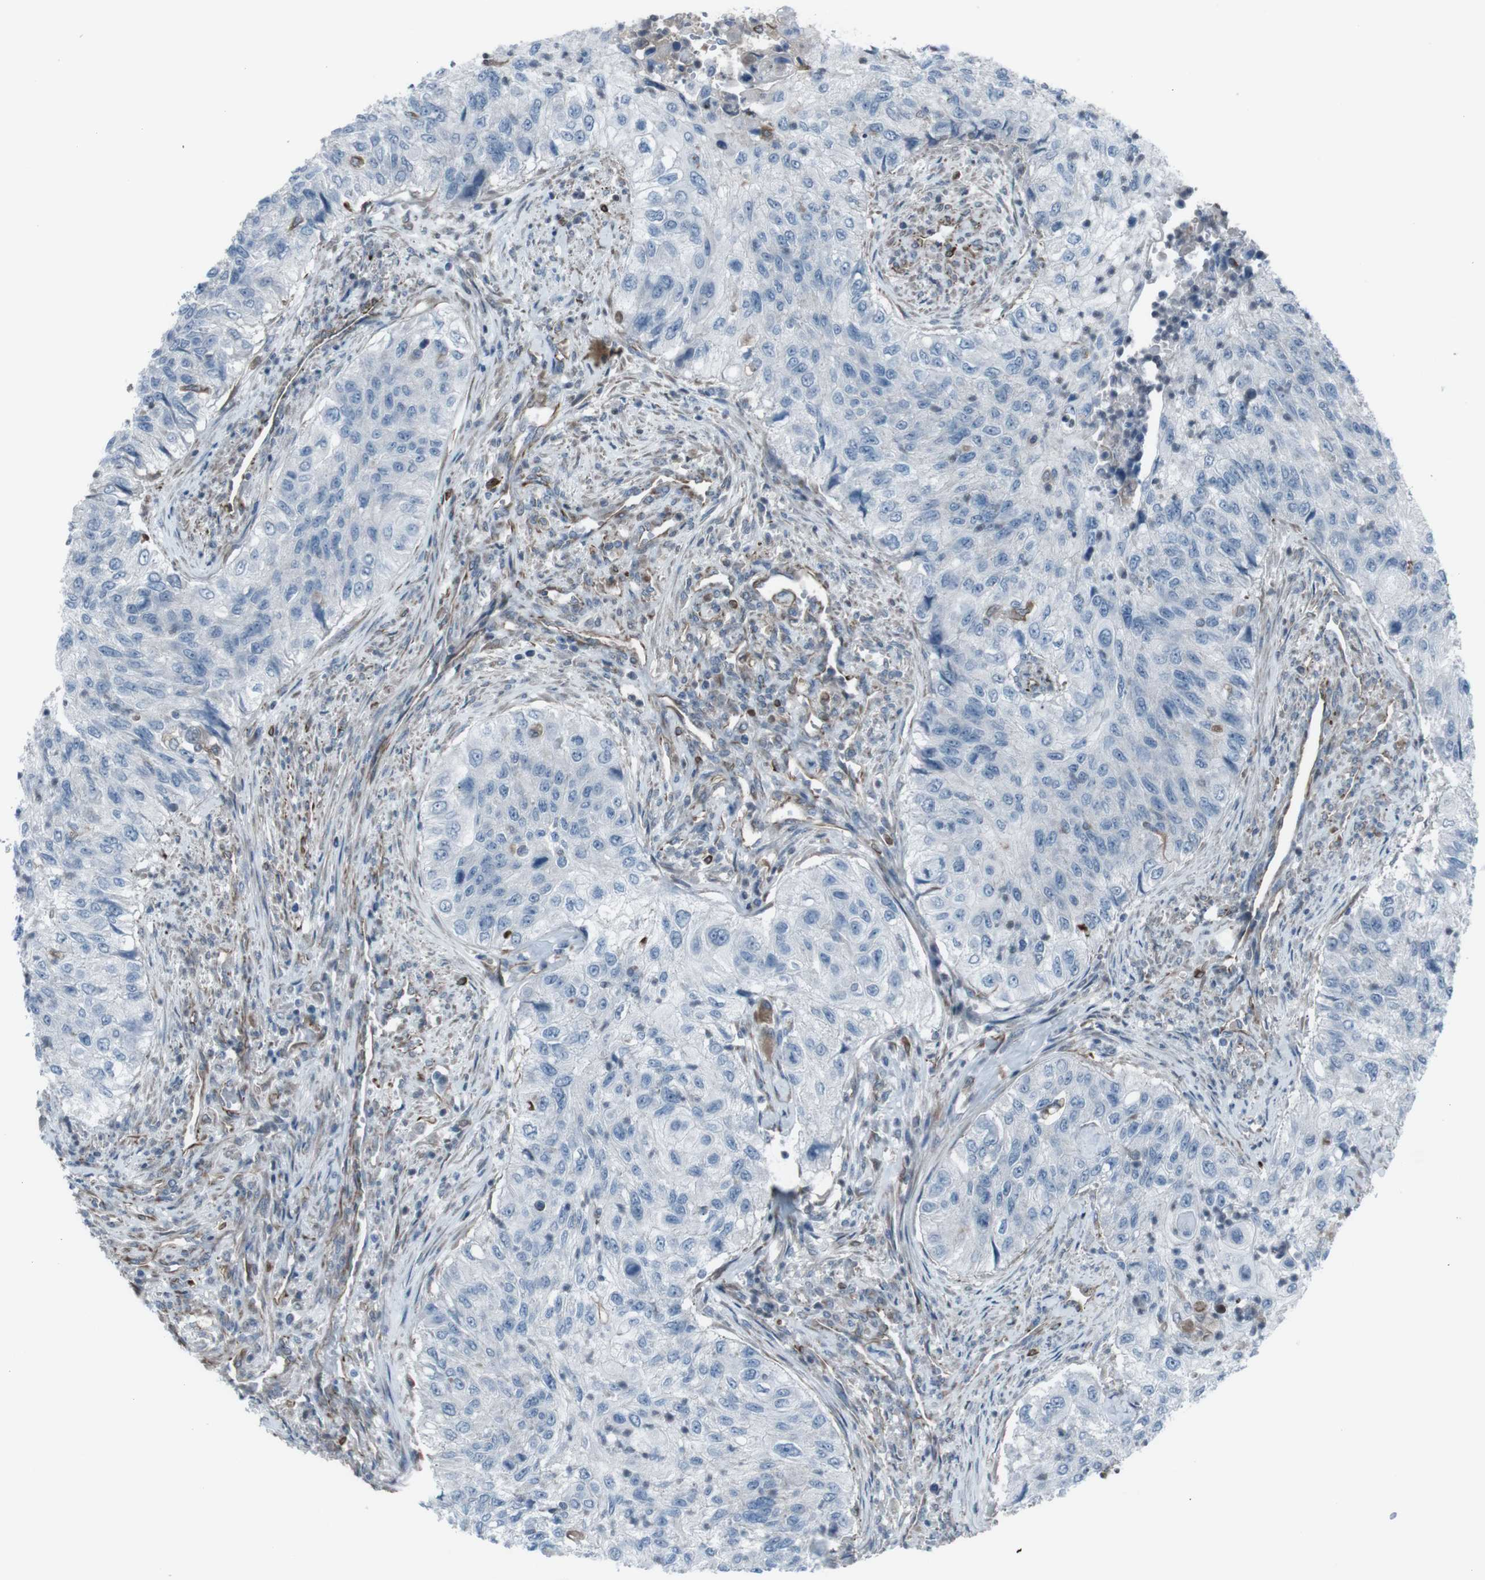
{"staining": {"intensity": "negative", "quantity": "none", "location": "none"}, "tissue": "urothelial cancer", "cell_type": "Tumor cells", "image_type": "cancer", "snomed": [{"axis": "morphology", "description": "Urothelial carcinoma, High grade"}, {"axis": "topography", "description": "Urinary bladder"}], "caption": "Micrograph shows no protein staining in tumor cells of urothelial cancer tissue. (Brightfield microscopy of DAB immunohistochemistry at high magnification).", "gene": "TMEM141", "patient": {"sex": "female", "age": 60}}